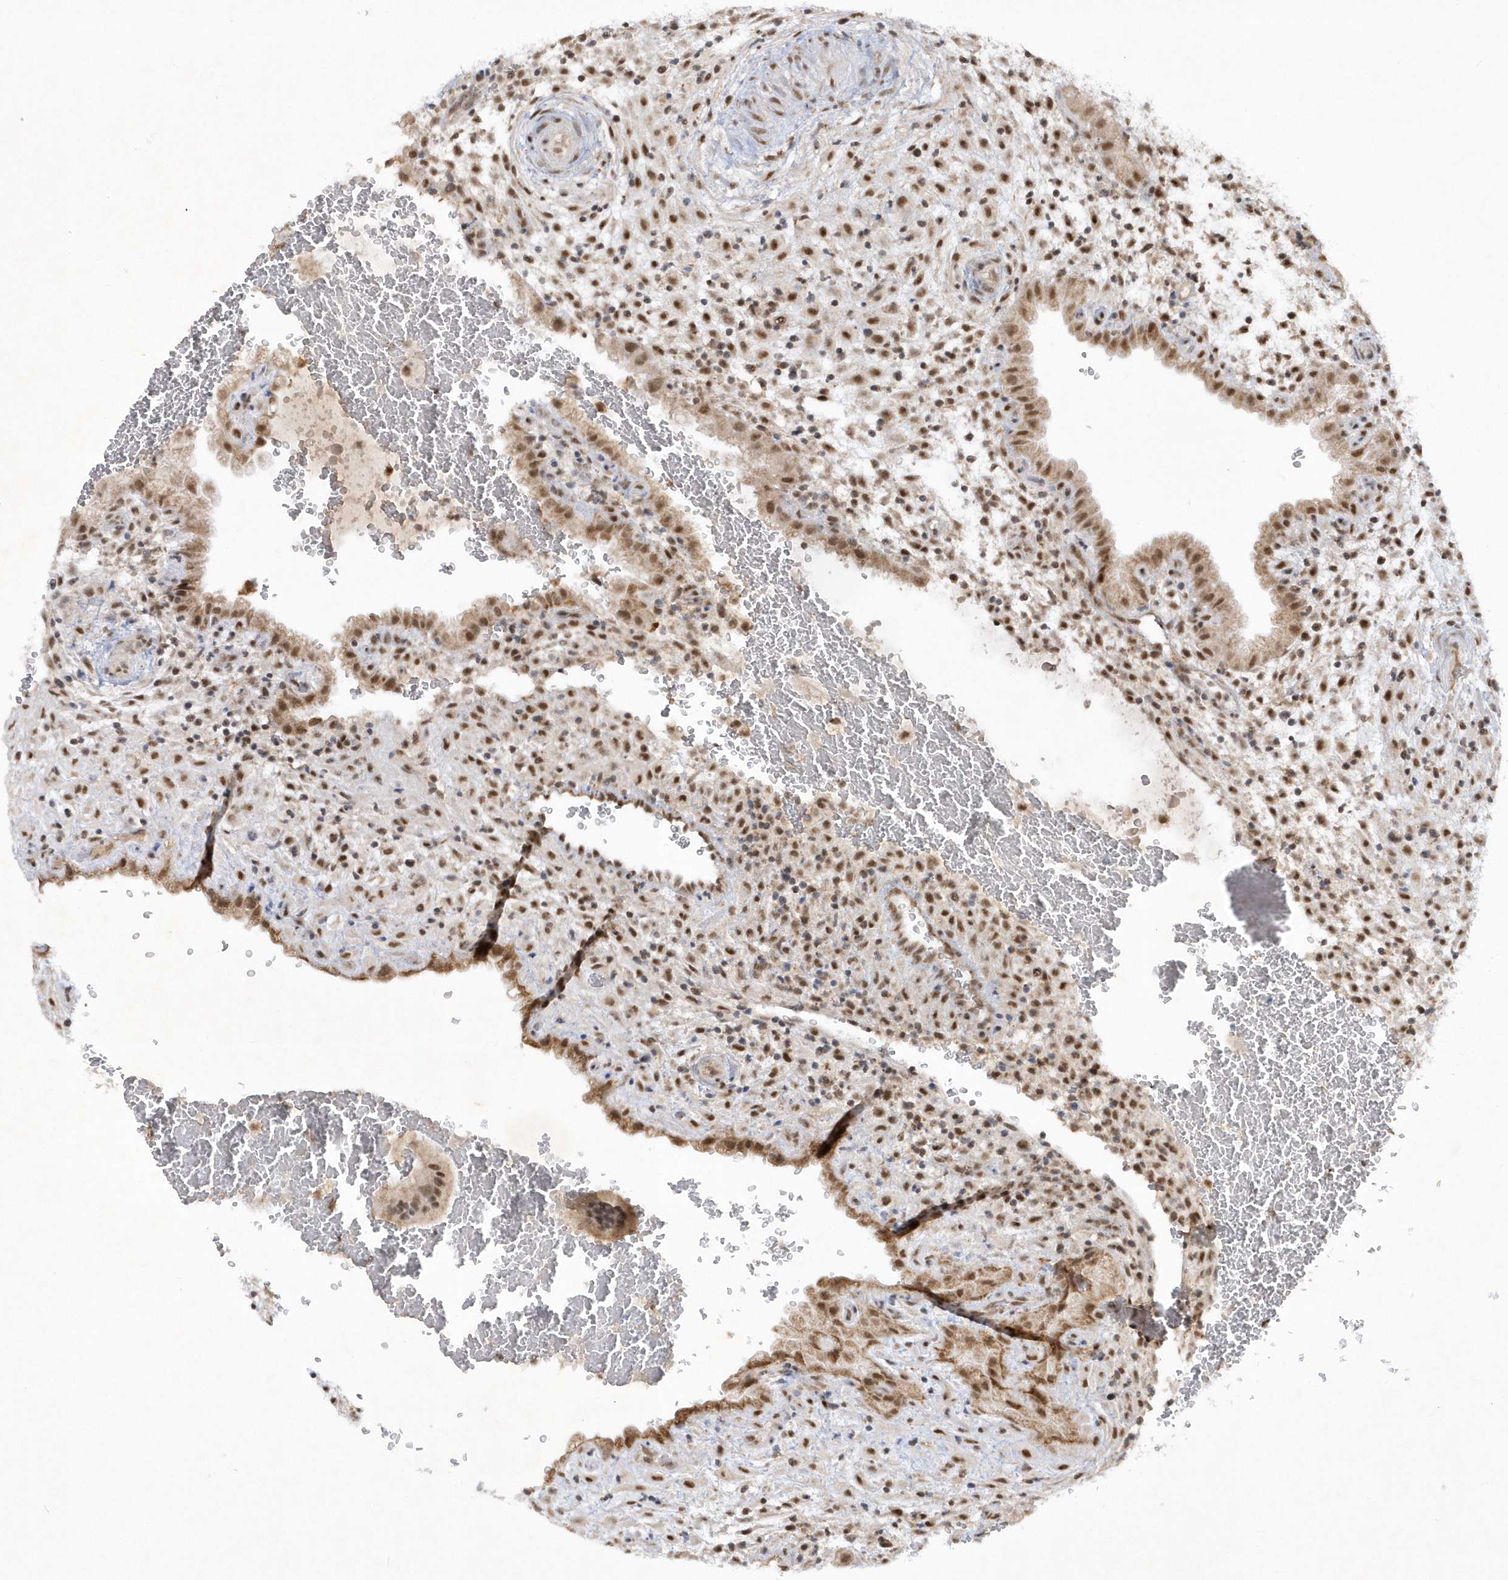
{"staining": {"intensity": "moderate", "quantity": ">75%", "location": "nuclear"}, "tissue": "placenta", "cell_type": "Decidual cells", "image_type": "normal", "snomed": [{"axis": "morphology", "description": "Normal tissue, NOS"}, {"axis": "topography", "description": "Placenta"}], "caption": "The histopathology image displays immunohistochemical staining of unremarkable placenta. There is moderate nuclear staining is present in approximately >75% of decidual cells. (Brightfield microscopy of DAB IHC at high magnification).", "gene": "CPSF3", "patient": {"sex": "female", "age": 35}}